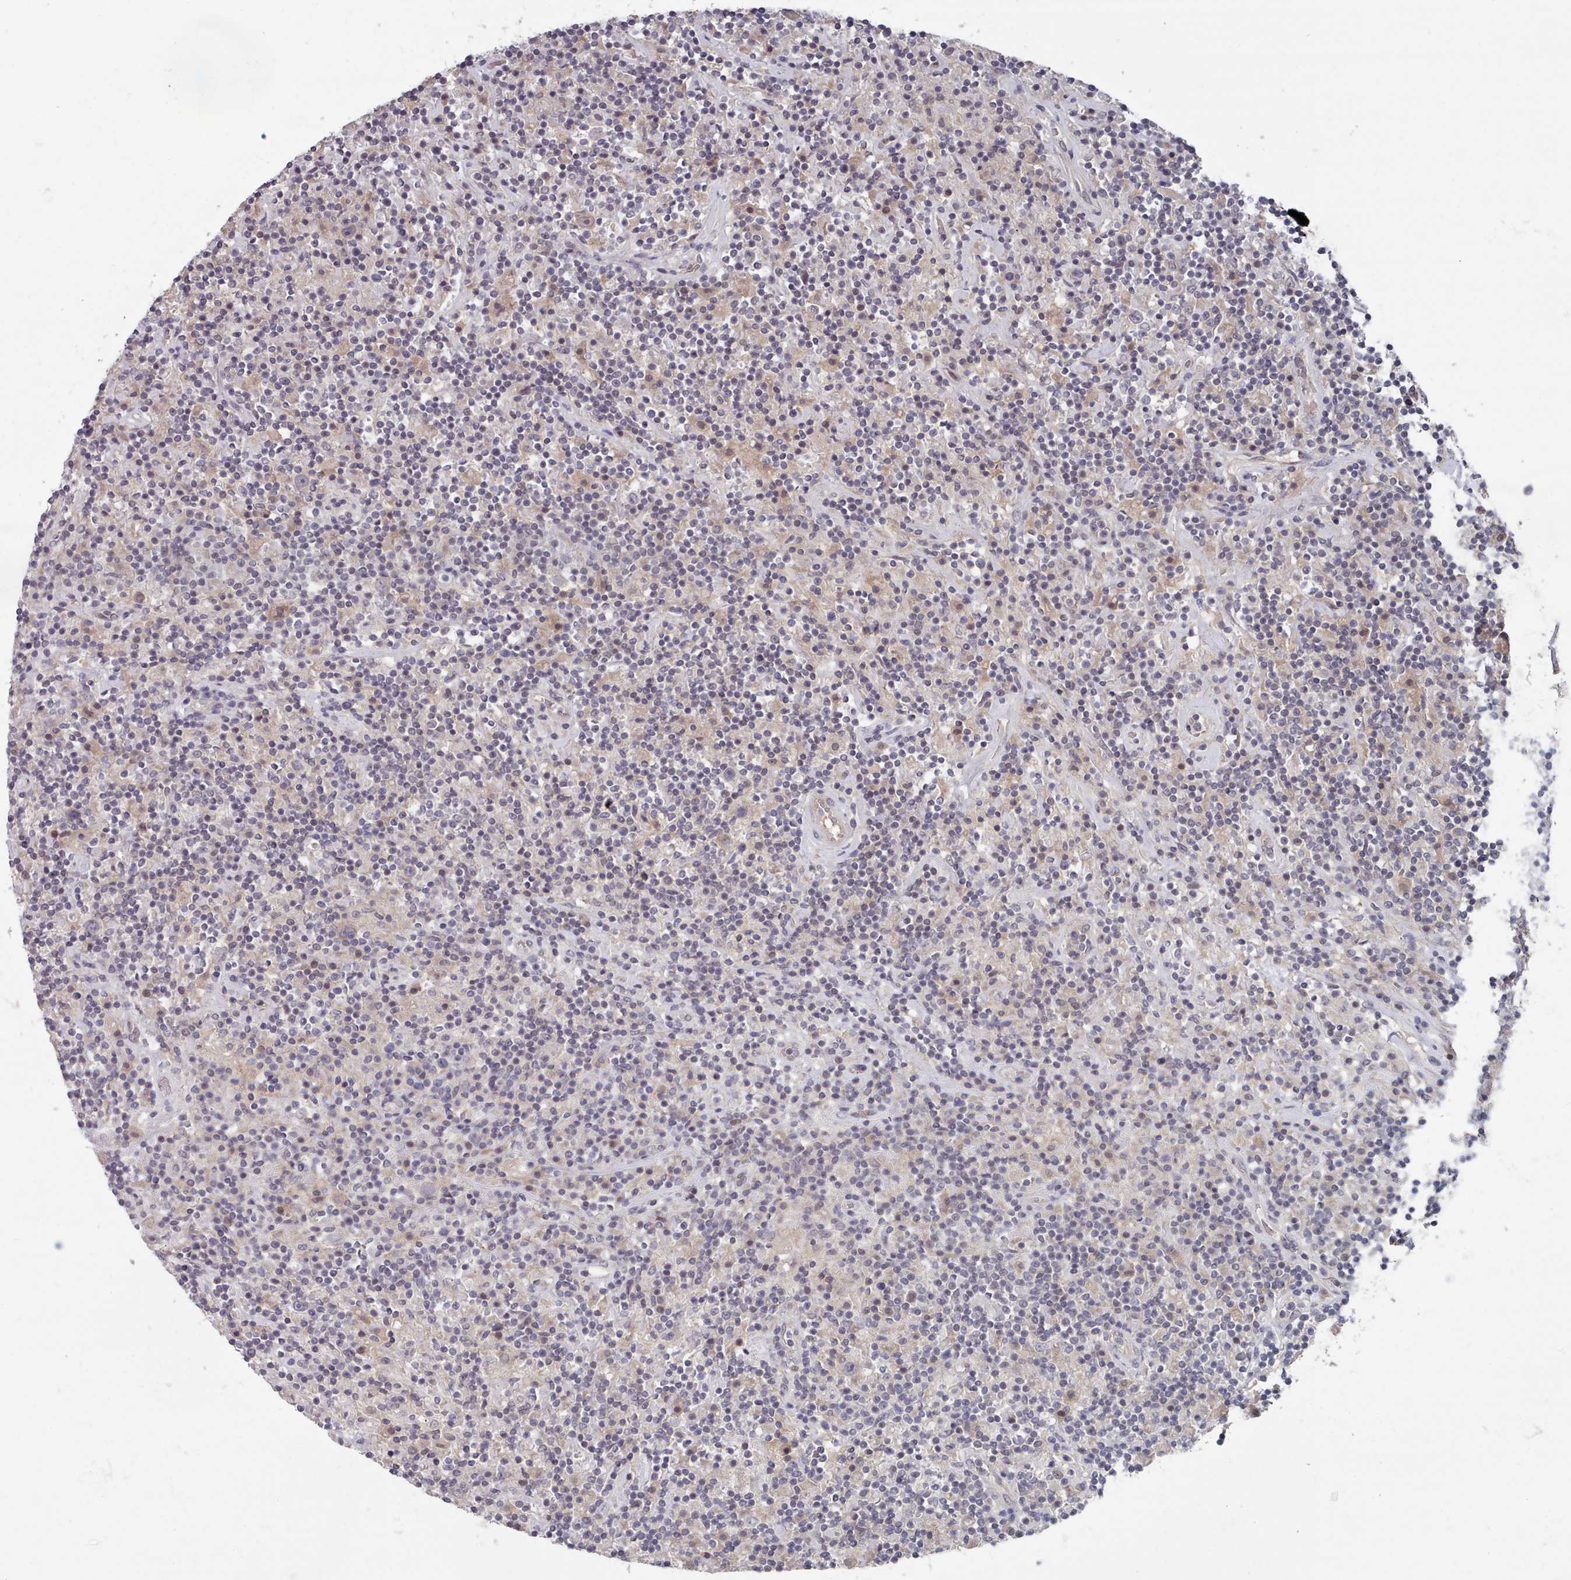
{"staining": {"intensity": "negative", "quantity": "none", "location": "none"}, "tissue": "lymphoma", "cell_type": "Tumor cells", "image_type": "cancer", "snomed": [{"axis": "morphology", "description": "Hodgkin's disease, NOS"}, {"axis": "topography", "description": "Lymph node"}], "caption": "Immunohistochemistry photomicrograph of lymphoma stained for a protein (brown), which demonstrates no expression in tumor cells.", "gene": "HYAL3", "patient": {"sex": "male", "age": 70}}